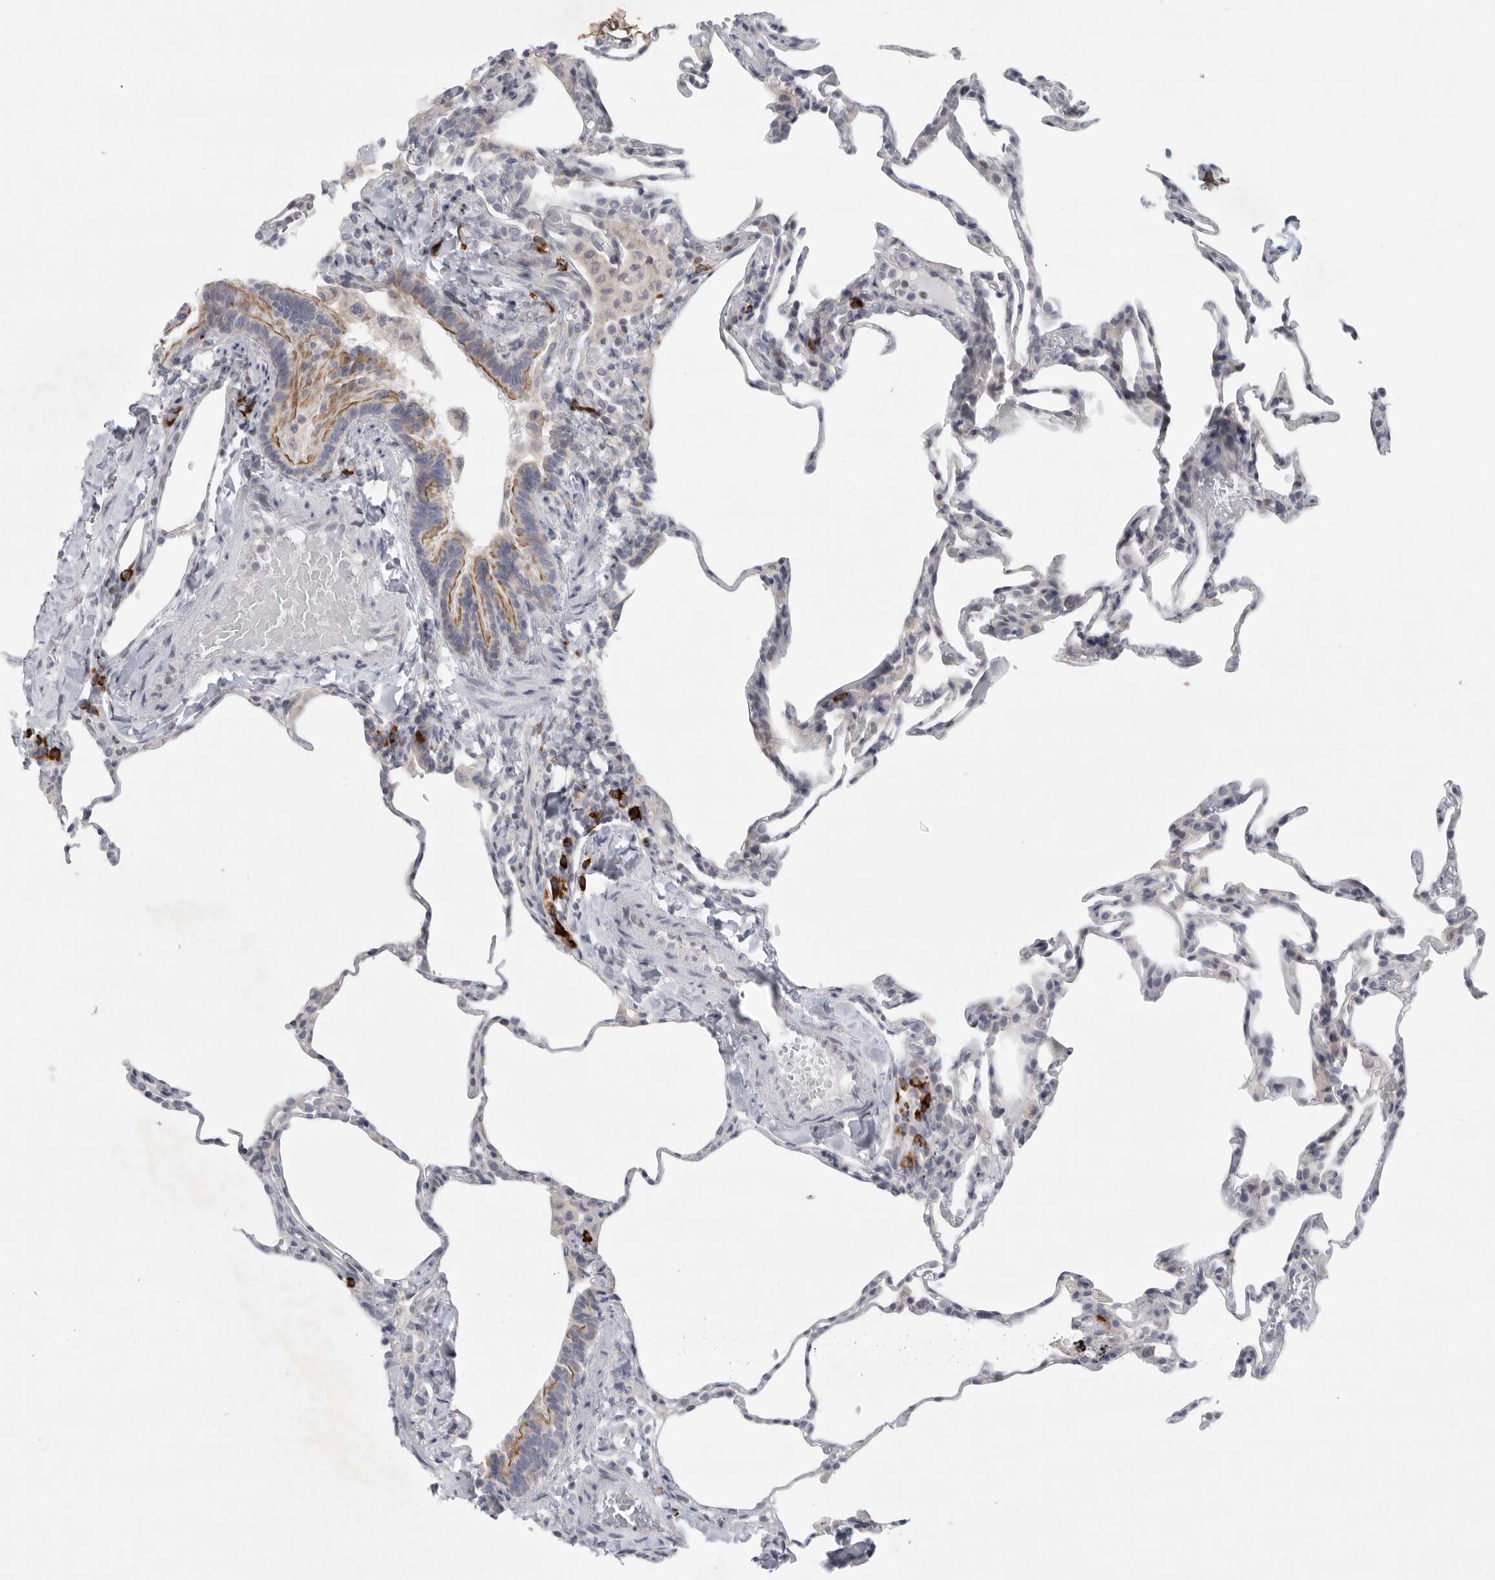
{"staining": {"intensity": "negative", "quantity": "none", "location": "none"}, "tissue": "lung", "cell_type": "Alveolar cells", "image_type": "normal", "snomed": [{"axis": "morphology", "description": "Normal tissue, NOS"}, {"axis": "topography", "description": "Lung"}], "caption": "DAB (3,3'-diaminobenzidine) immunohistochemical staining of unremarkable lung displays no significant staining in alveolar cells. (DAB immunohistochemistry (IHC) visualized using brightfield microscopy, high magnification).", "gene": "TMEM69", "patient": {"sex": "male", "age": 20}}